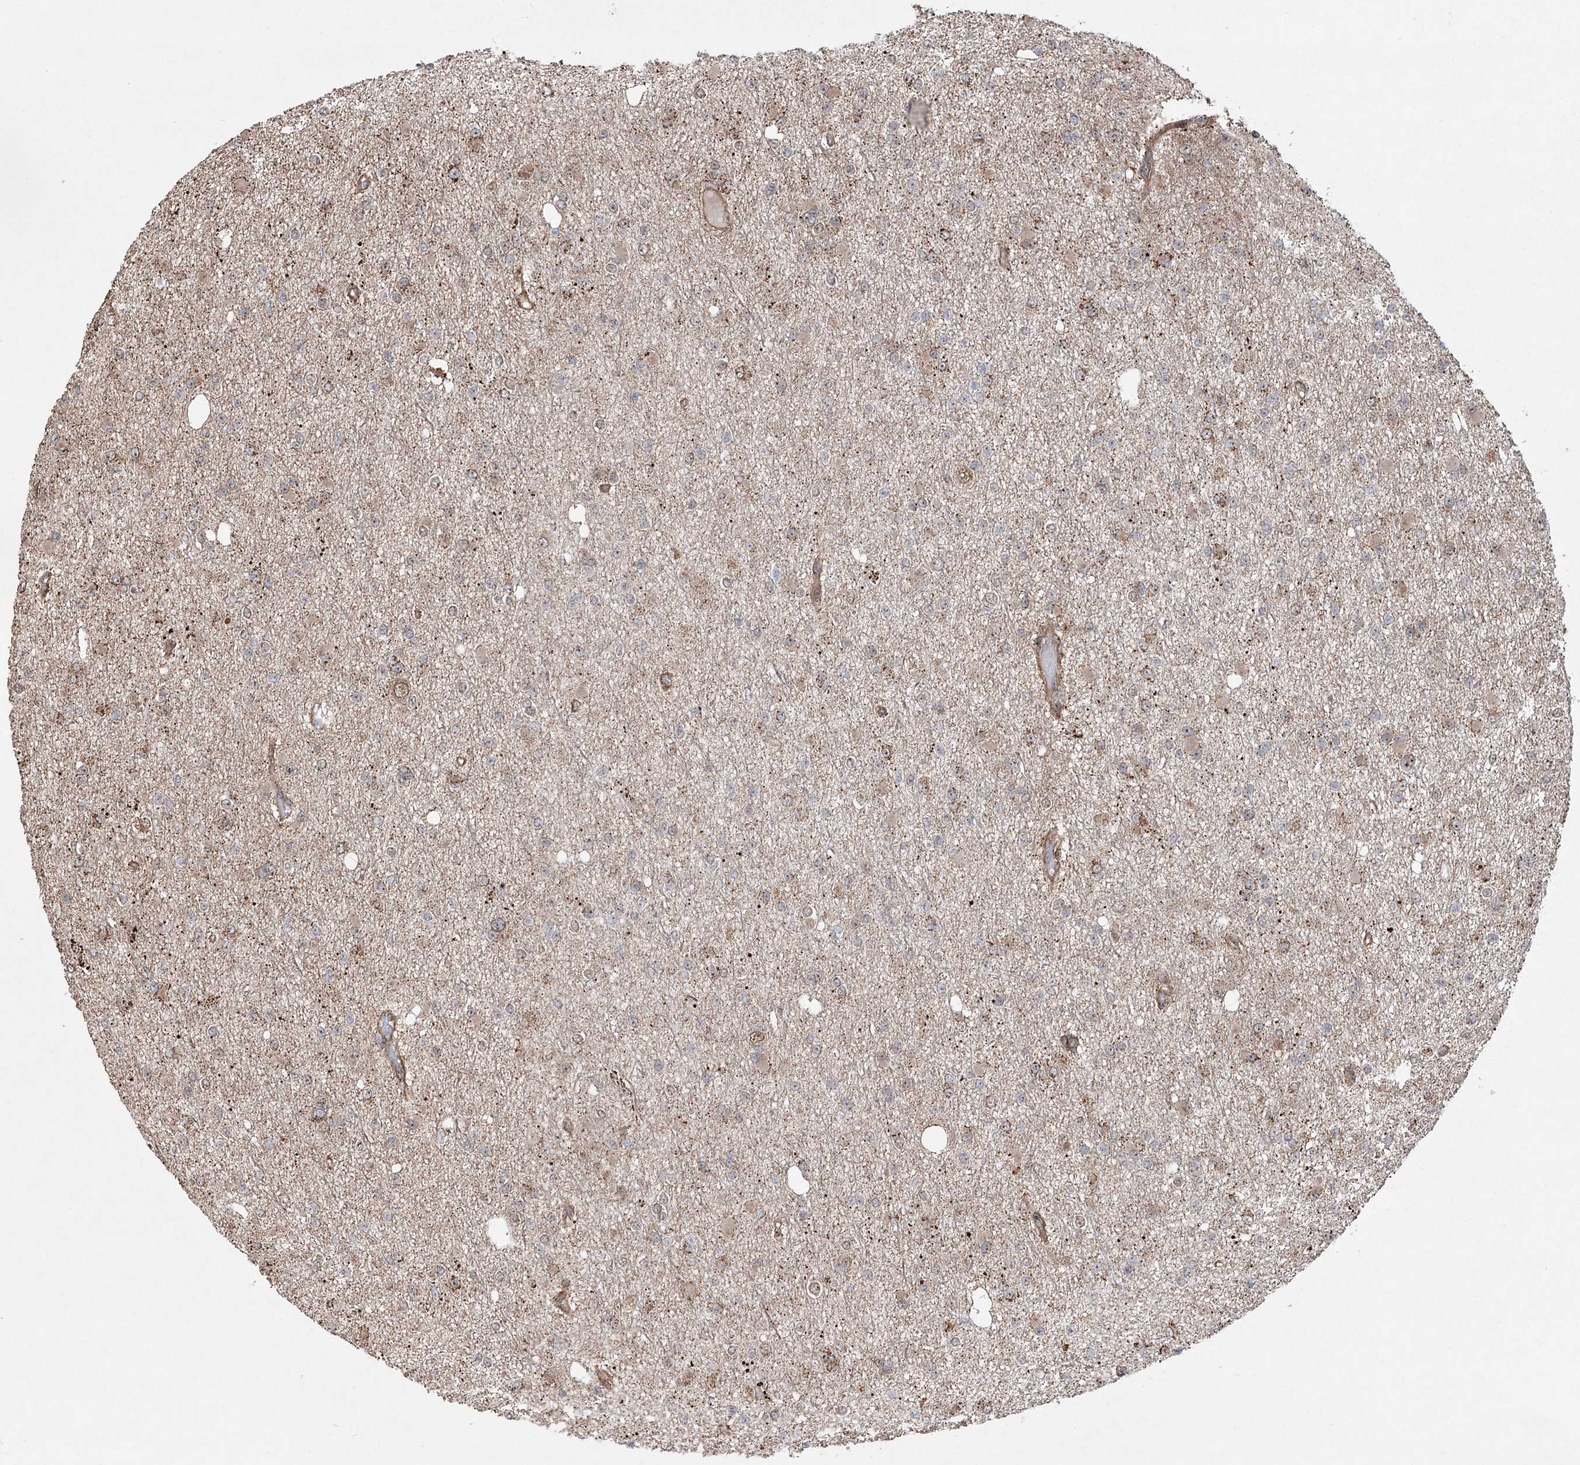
{"staining": {"intensity": "weak", "quantity": ">75%", "location": "cytoplasmic/membranous"}, "tissue": "glioma", "cell_type": "Tumor cells", "image_type": "cancer", "snomed": [{"axis": "morphology", "description": "Glioma, malignant, Low grade"}, {"axis": "topography", "description": "Brain"}], "caption": "Protein analysis of malignant low-grade glioma tissue reveals weak cytoplasmic/membranous expression in about >75% of tumor cells.", "gene": "SERINC5", "patient": {"sex": "female", "age": 22}}